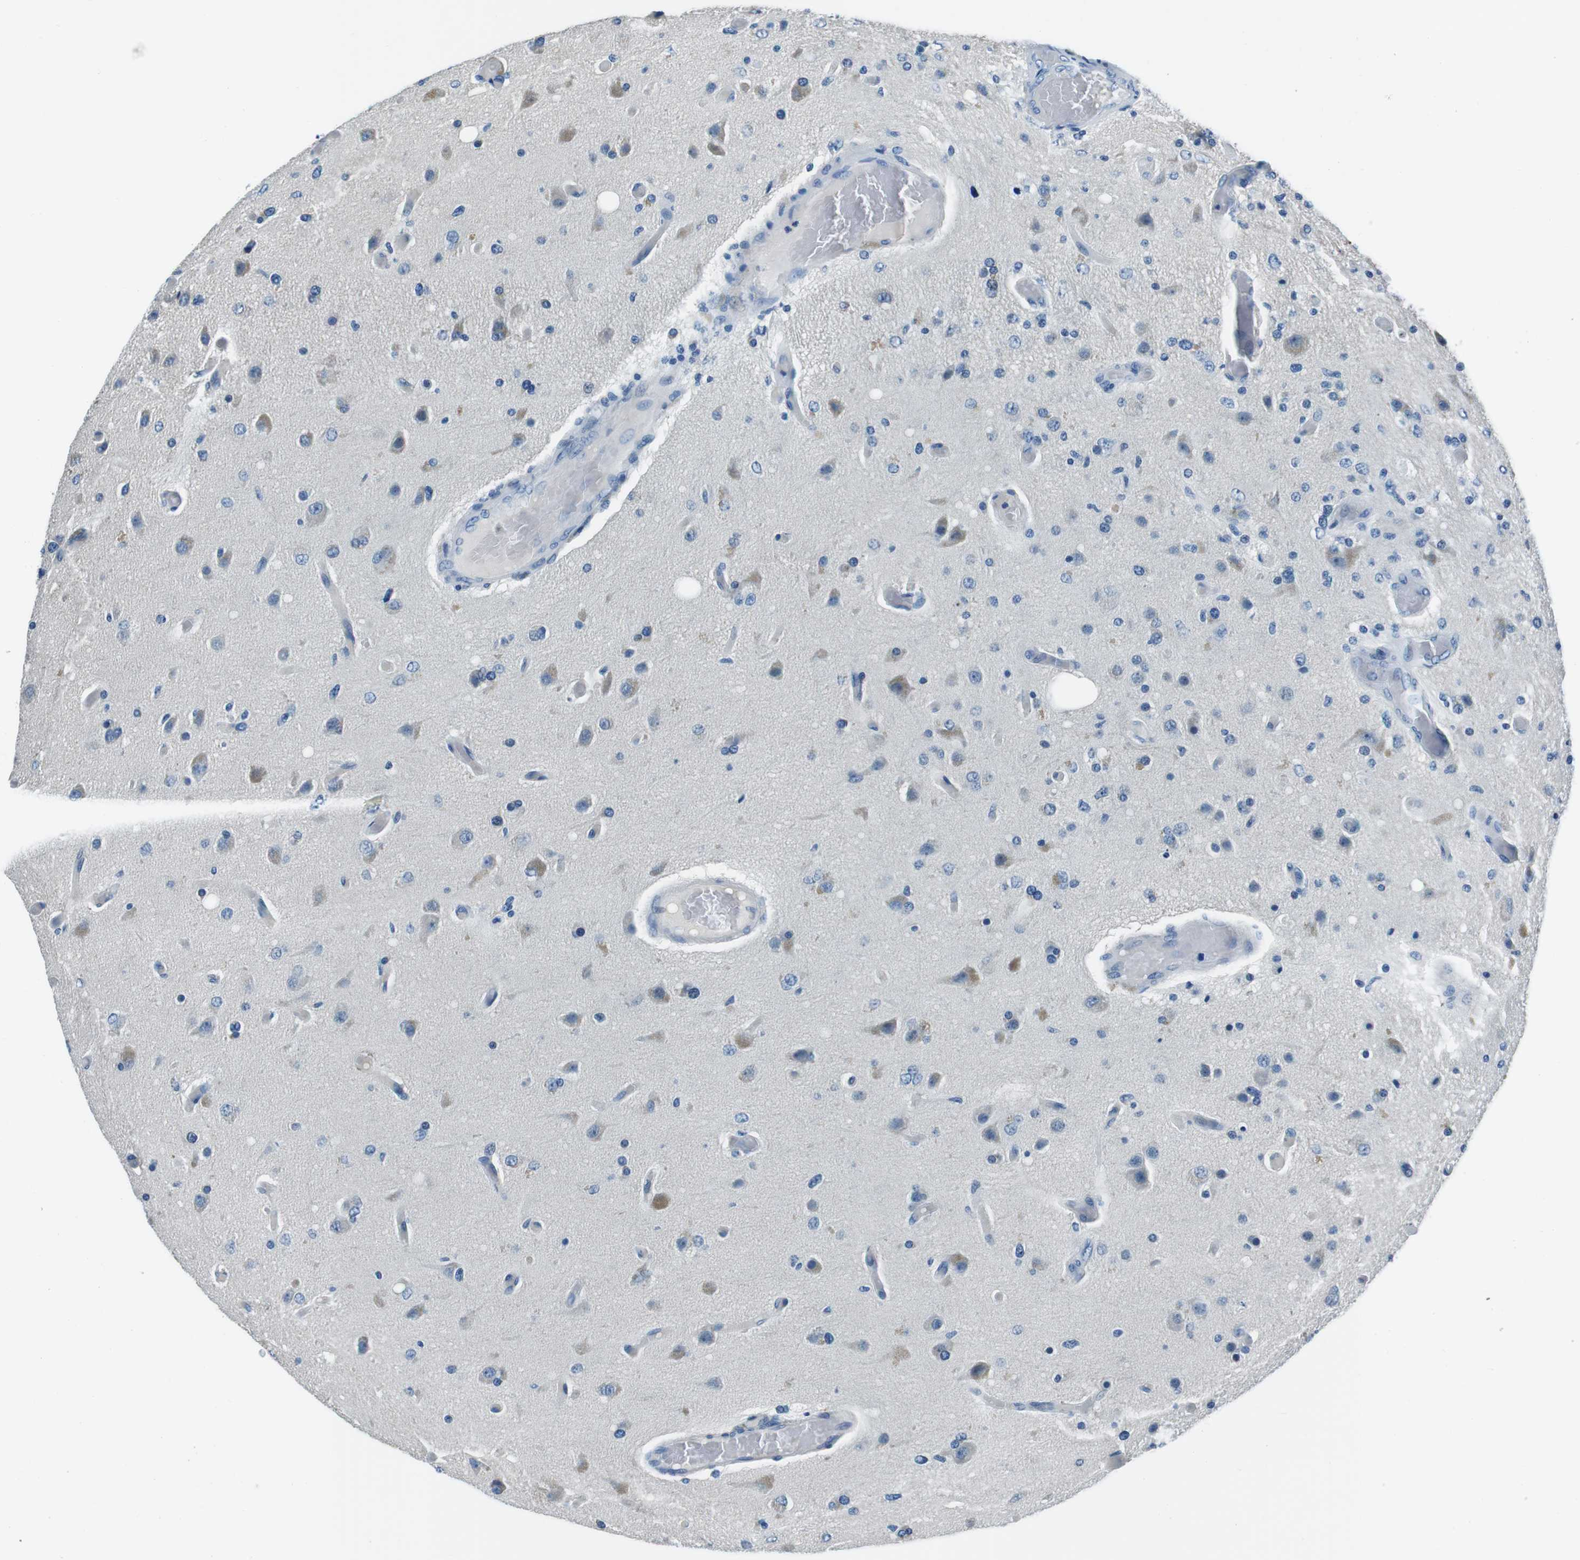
{"staining": {"intensity": "weak", "quantity": "<25%", "location": "cytoplasmic/membranous"}, "tissue": "glioma", "cell_type": "Tumor cells", "image_type": "cancer", "snomed": [{"axis": "morphology", "description": "Normal tissue, NOS"}, {"axis": "morphology", "description": "Glioma, malignant, High grade"}, {"axis": "topography", "description": "Cerebral cortex"}], "caption": "IHC of glioma demonstrates no positivity in tumor cells.", "gene": "CASQ1", "patient": {"sex": "male", "age": 77}}